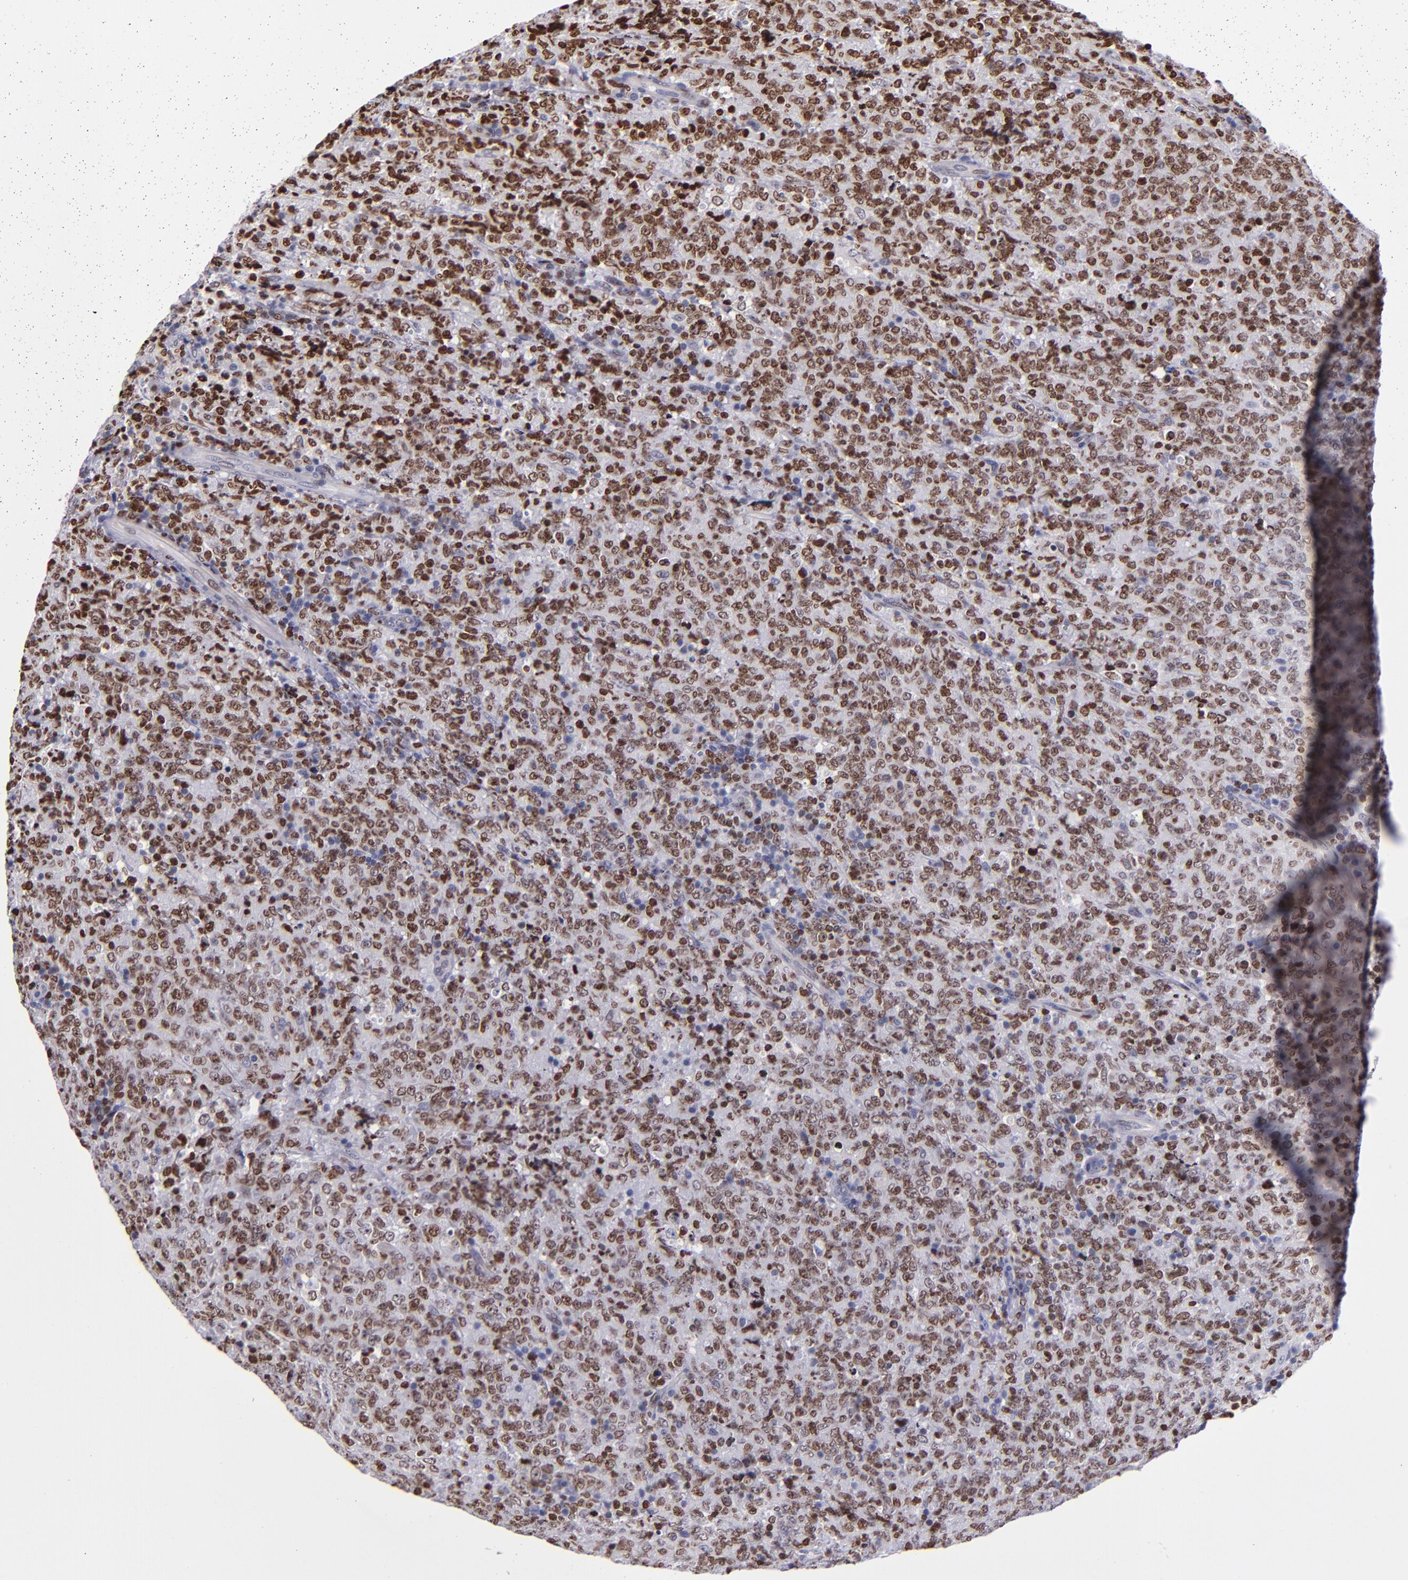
{"staining": {"intensity": "strong", "quantity": ">75%", "location": "nuclear"}, "tissue": "lymphoma", "cell_type": "Tumor cells", "image_type": "cancer", "snomed": [{"axis": "morphology", "description": "Malignant lymphoma, non-Hodgkin's type, High grade"}, {"axis": "topography", "description": "Tonsil"}], "caption": "High-grade malignant lymphoma, non-Hodgkin's type stained with a brown dye reveals strong nuclear positive expression in about >75% of tumor cells.", "gene": "CDKL5", "patient": {"sex": "female", "age": 36}}